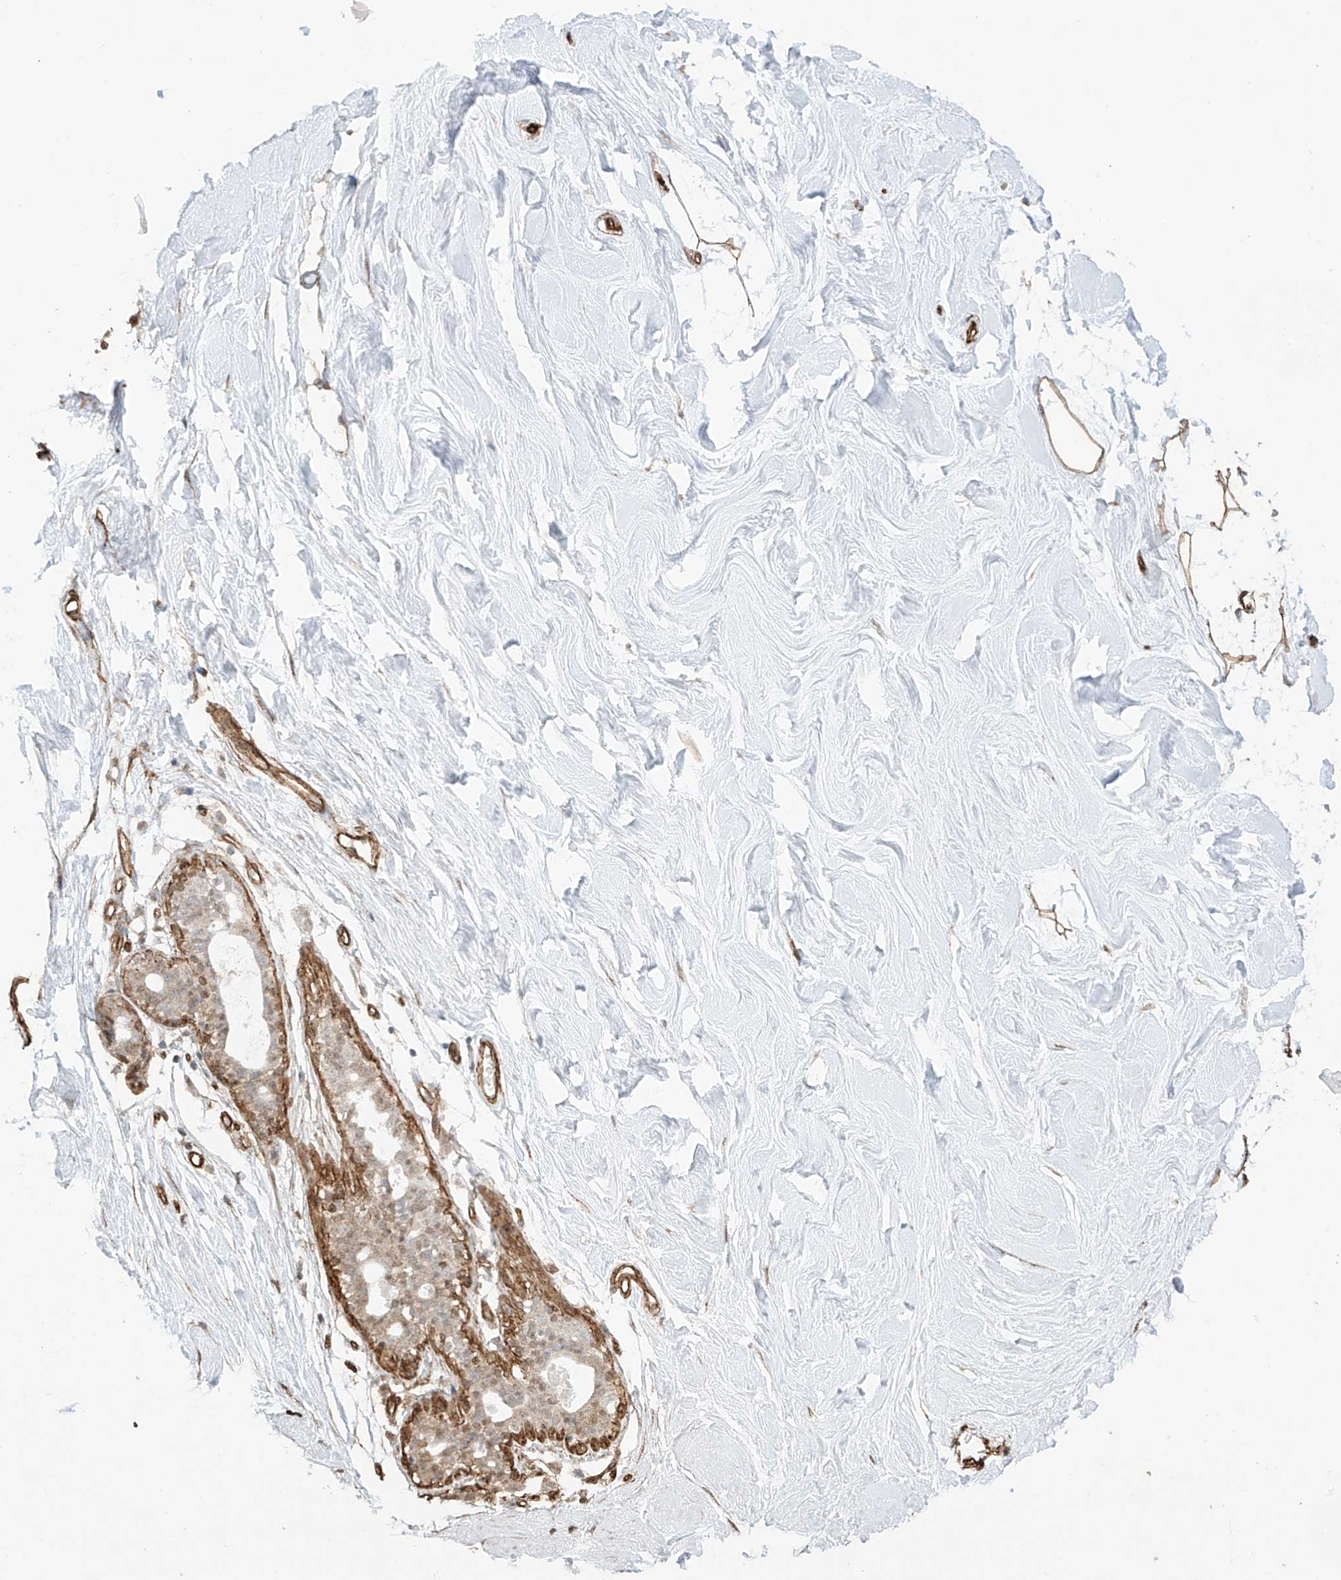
{"staining": {"intensity": "moderate", "quantity": ">75%", "location": "cytoplasmic/membranous"}, "tissue": "breast", "cell_type": "Adipocytes", "image_type": "normal", "snomed": [{"axis": "morphology", "description": "Normal tissue, NOS"}, {"axis": "topography", "description": "Breast"}], "caption": "Immunohistochemistry (IHC) staining of unremarkable breast, which exhibits medium levels of moderate cytoplasmic/membranous staining in about >75% of adipocytes indicating moderate cytoplasmic/membranous protein positivity. The staining was performed using DAB (brown) for protein detection and nuclei were counterstained in hematoxylin (blue).", "gene": "TTLL5", "patient": {"sex": "female", "age": 26}}